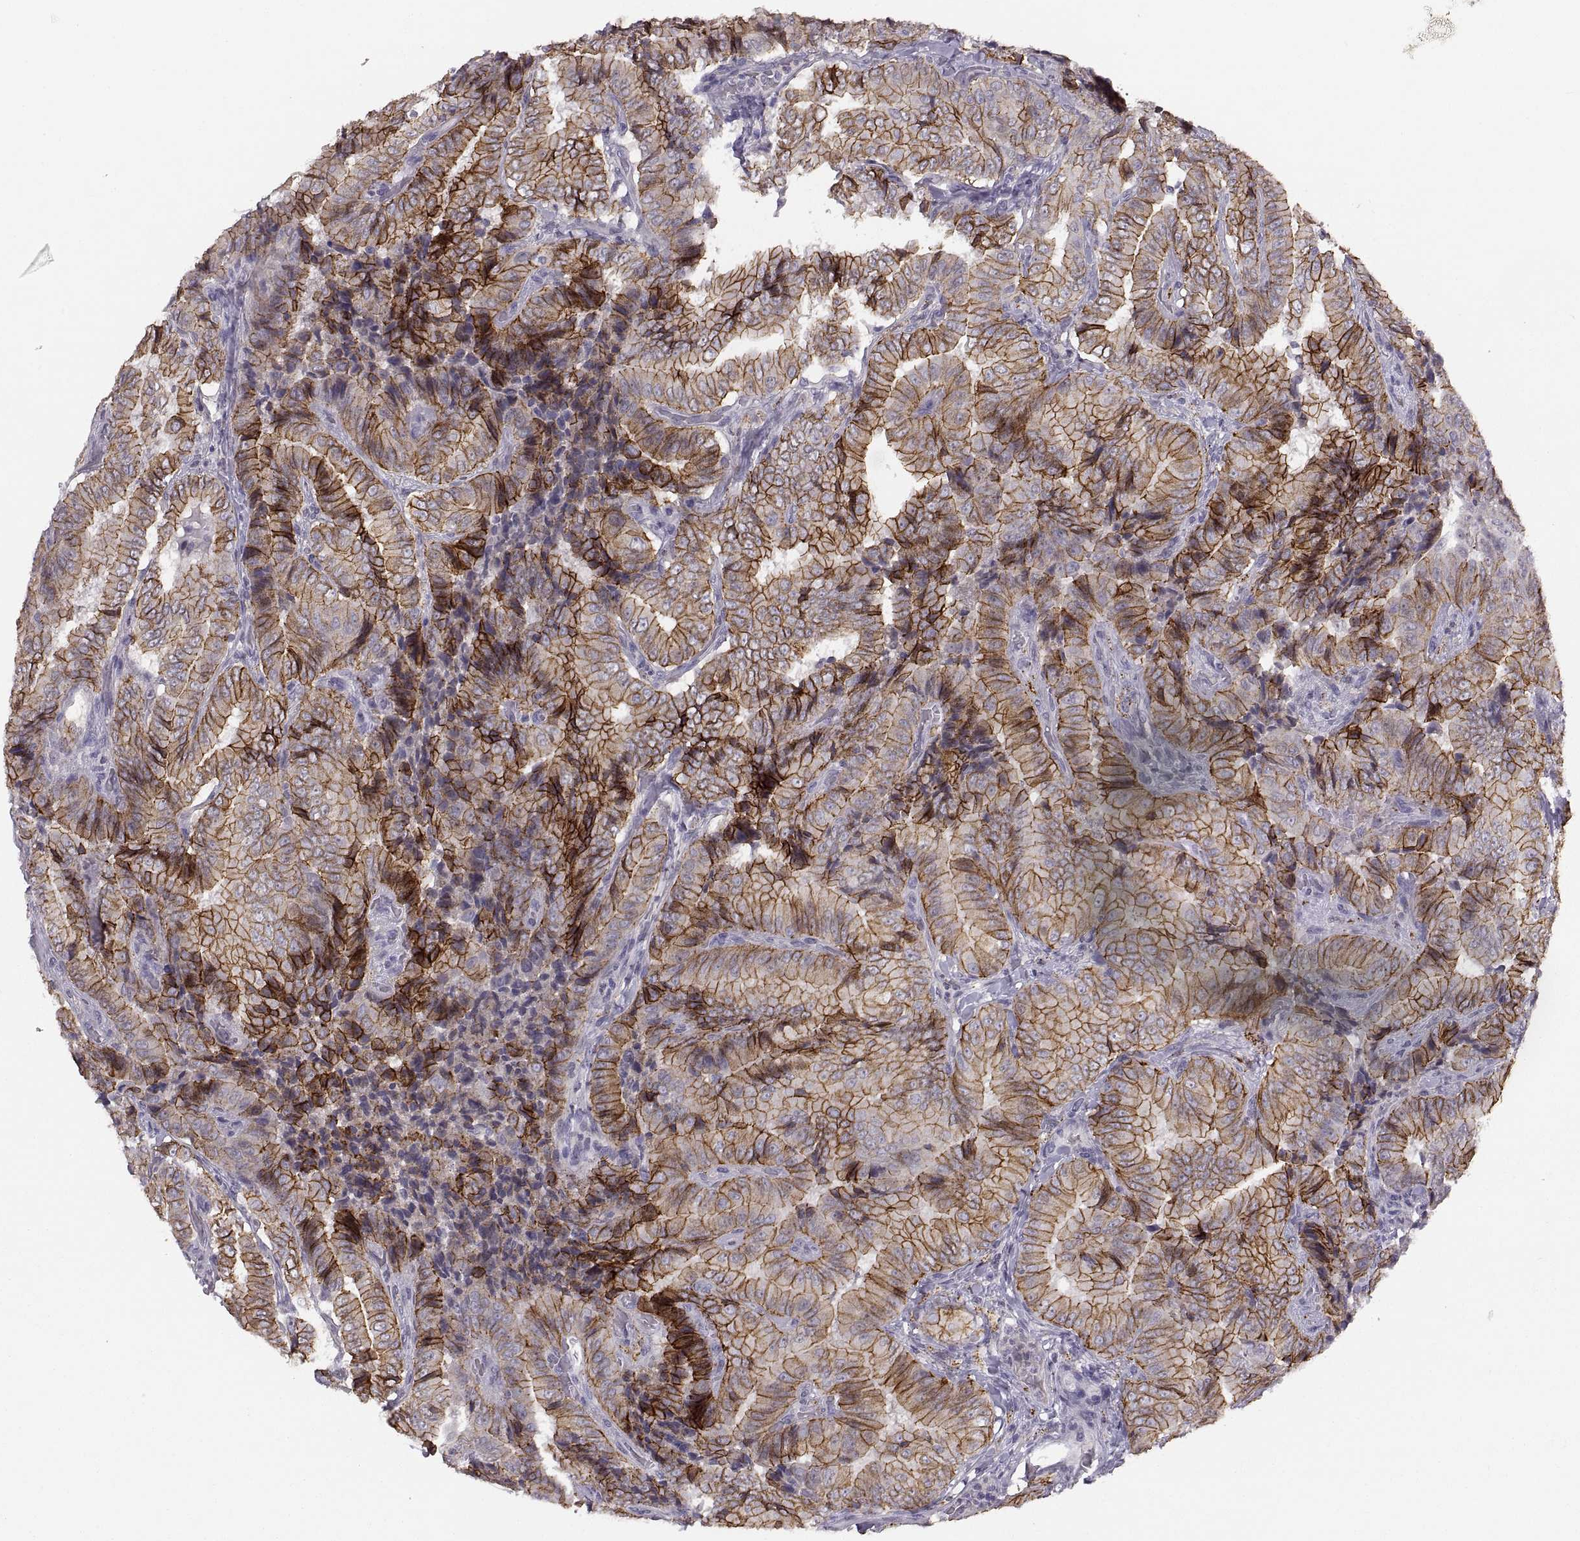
{"staining": {"intensity": "strong", "quantity": ">75%", "location": "cytoplasmic/membranous"}, "tissue": "thyroid cancer", "cell_type": "Tumor cells", "image_type": "cancer", "snomed": [{"axis": "morphology", "description": "Papillary adenocarcinoma, NOS"}, {"axis": "topography", "description": "Thyroid gland"}], "caption": "Protein expression analysis of human papillary adenocarcinoma (thyroid) reveals strong cytoplasmic/membranous positivity in about >75% of tumor cells.", "gene": "CDH2", "patient": {"sex": "male", "age": 61}}